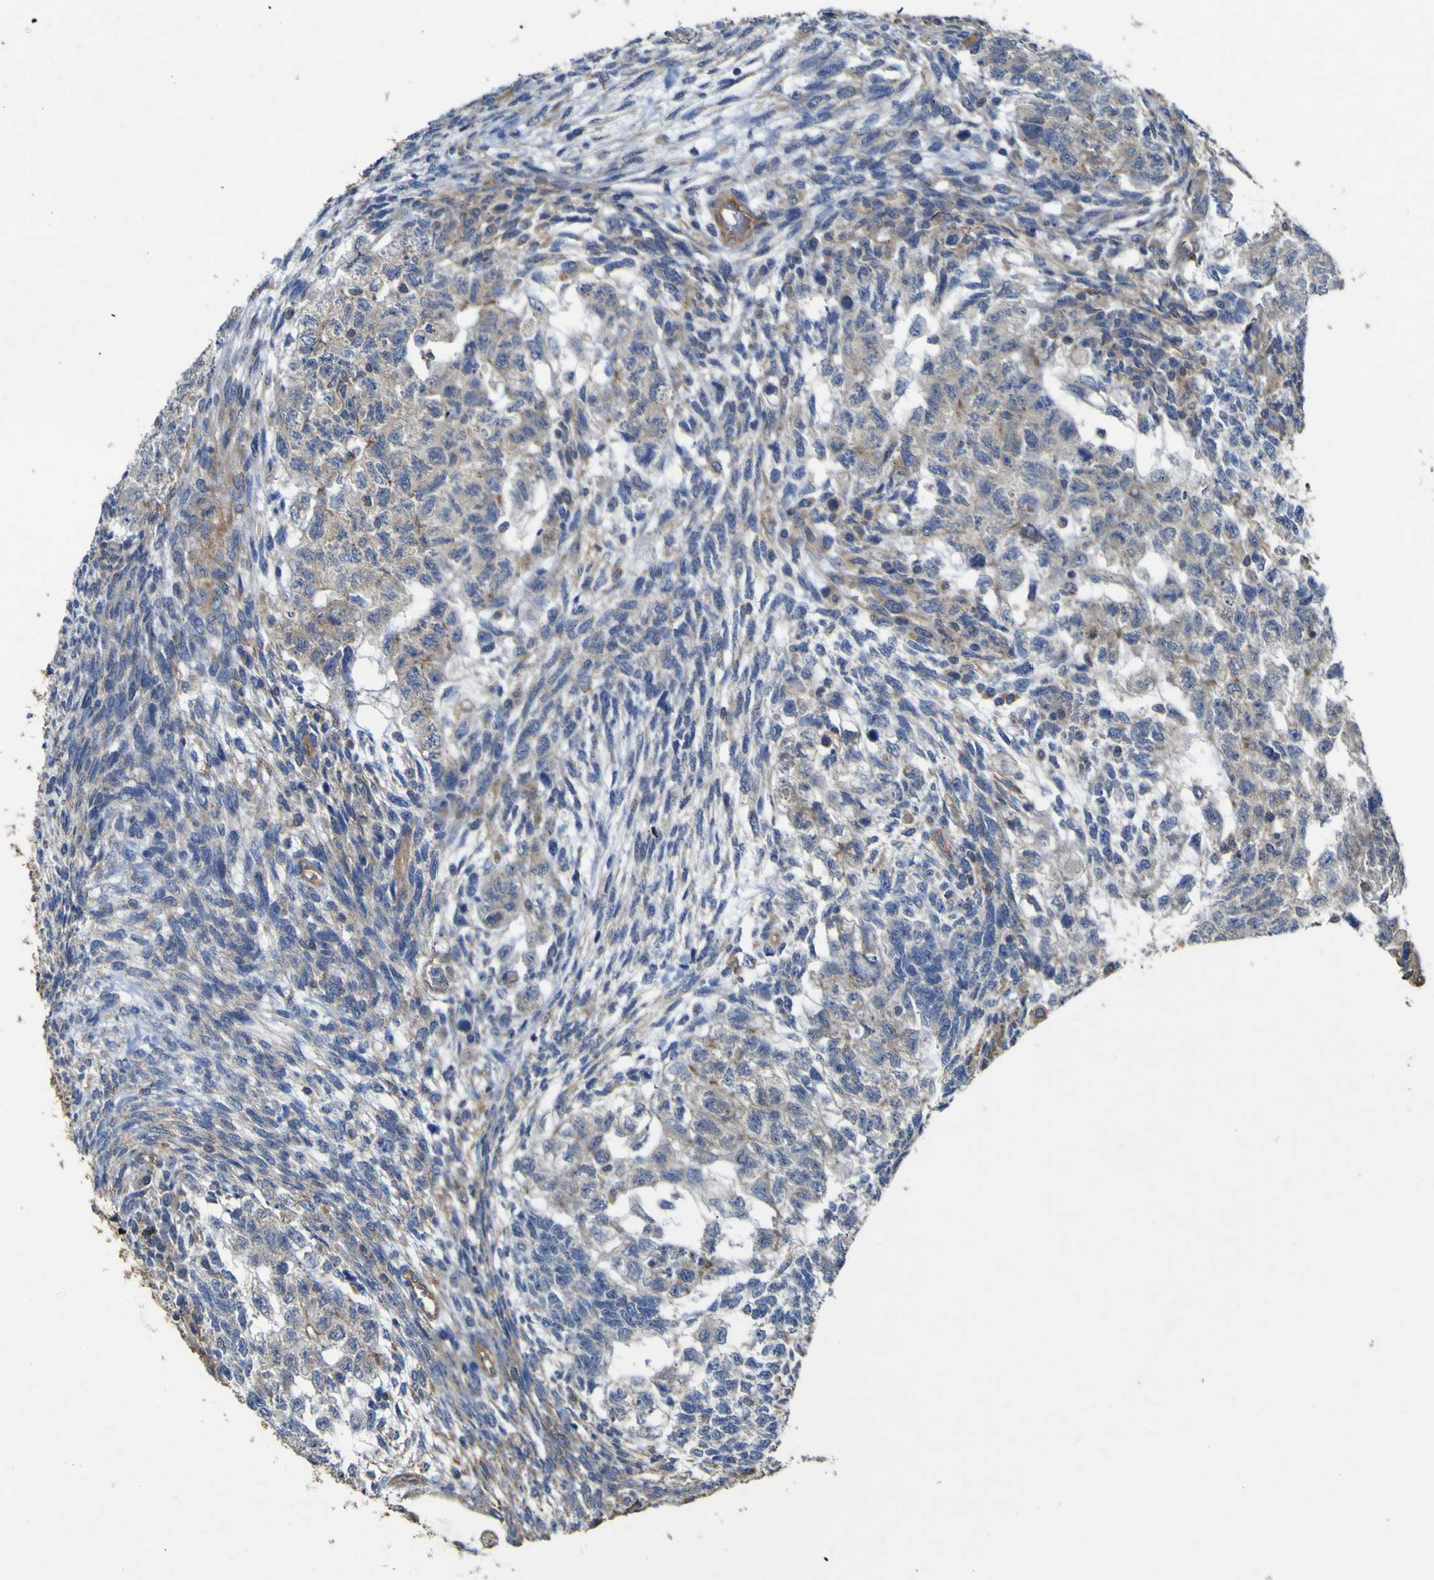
{"staining": {"intensity": "weak", "quantity": "<25%", "location": "cytoplasmic/membranous"}, "tissue": "testis cancer", "cell_type": "Tumor cells", "image_type": "cancer", "snomed": [{"axis": "morphology", "description": "Normal tissue, NOS"}, {"axis": "morphology", "description": "Carcinoma, Embryonal, NOS"}, {"axis": "topography", "description": "Testis"}], "caption": "Immunohistochemistry (IHC) image of embryonal carcinoma (testis) stained for a protein (brown), which reveals no expression in tumor cells. (Brightfield microscopy of DAB (3,3'-diaminobenzidine) immunohistochemistry (IHC) at high magnification).", "gene": "TNFSF15", "patient": {"sex": "male", "age": 36}}